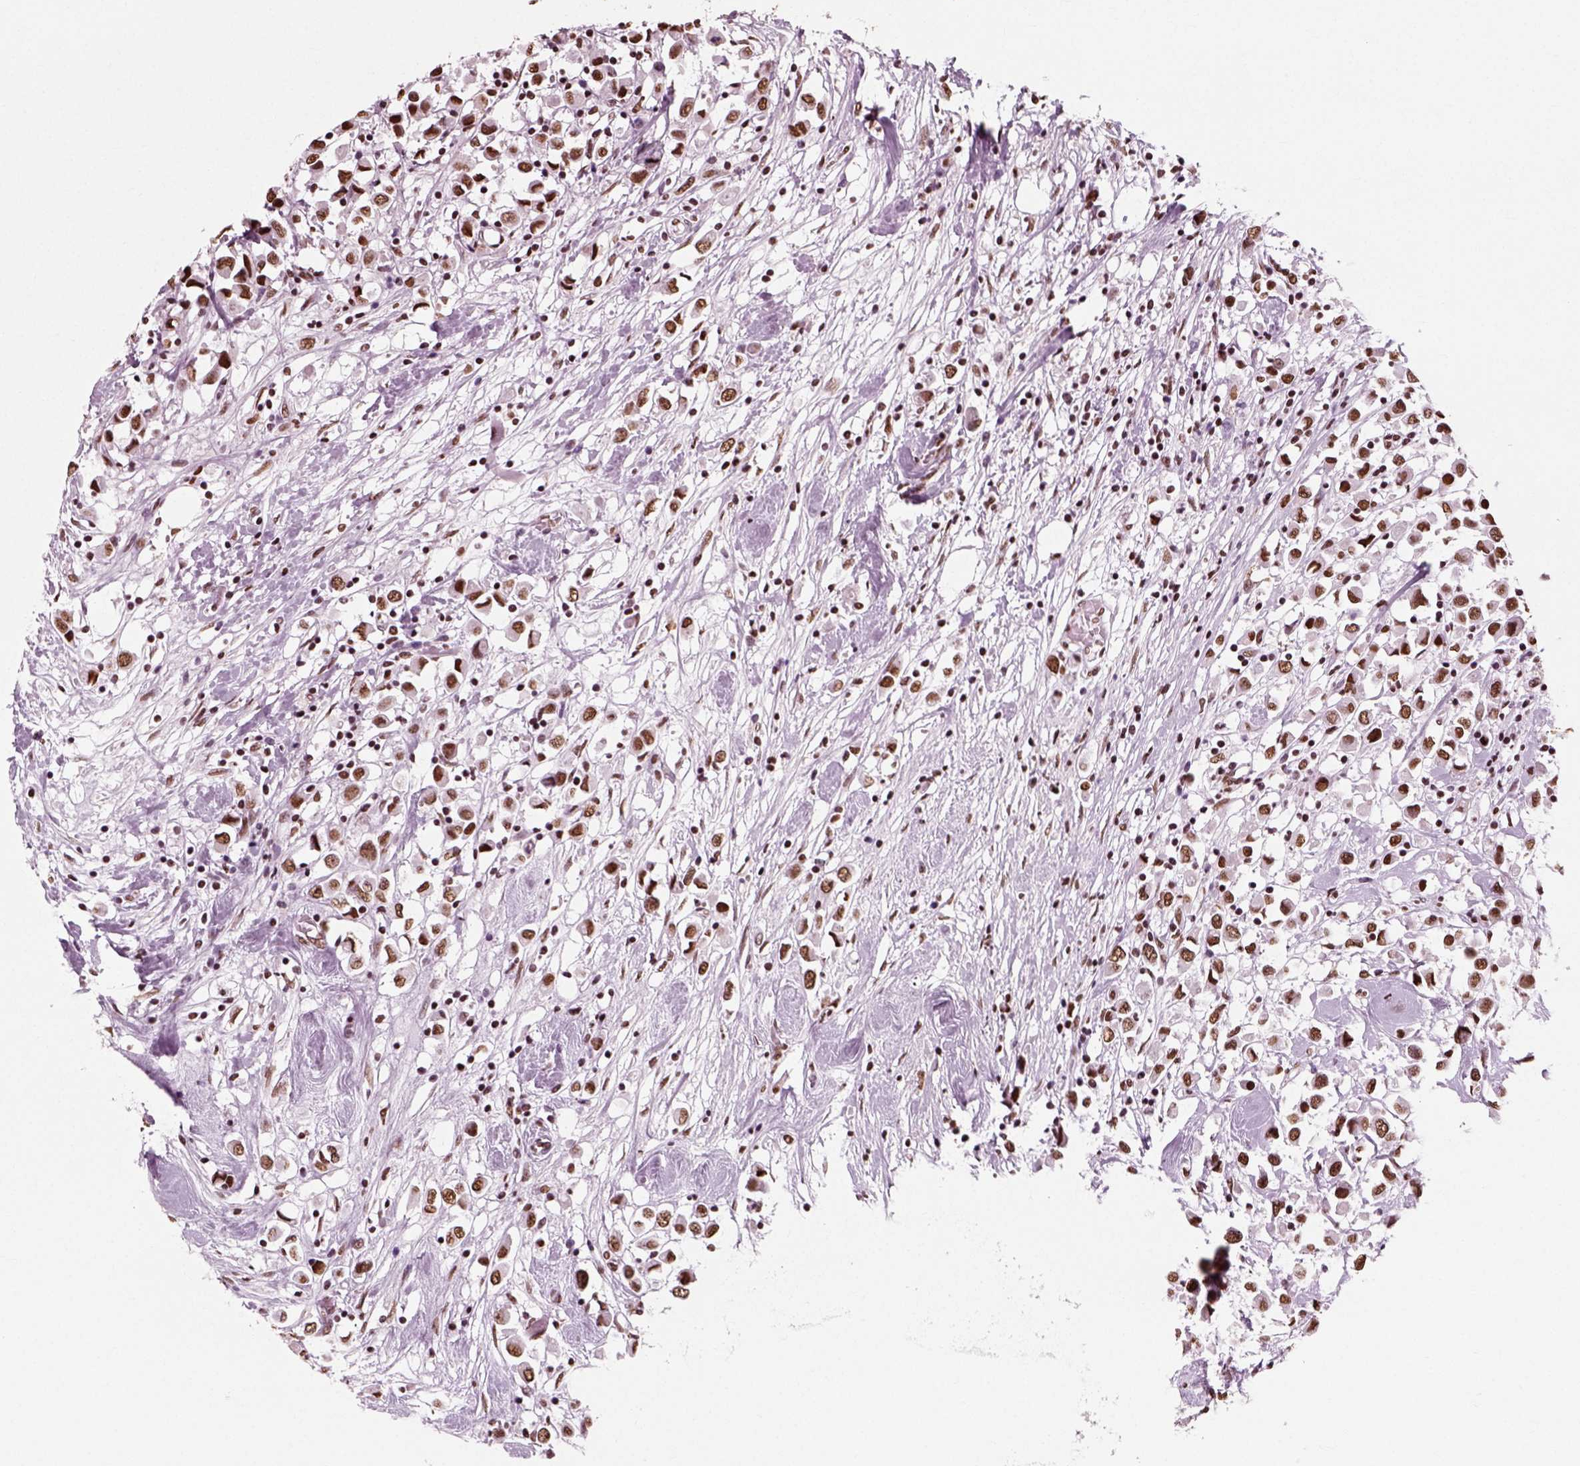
{"staining": {"intensity": "strong", "quantity": ">75%", "location": "nuclear"}, "tissue": "breast cancer", "cell_type": "Tumor cells", "image_type": "cancer", "snomed": [{"axis": "morphology", "description": "Duct carcinoma"}, {"axis": "topography", "description": "Breast"}], "caption": "Protein staining demonstrates strong nuclear positivity in about >75% of tumor cells in infiltrating ductal carcinoma (breast).", "gene": "POLR1H", "patient": {"sex": "female", "age": 61}}